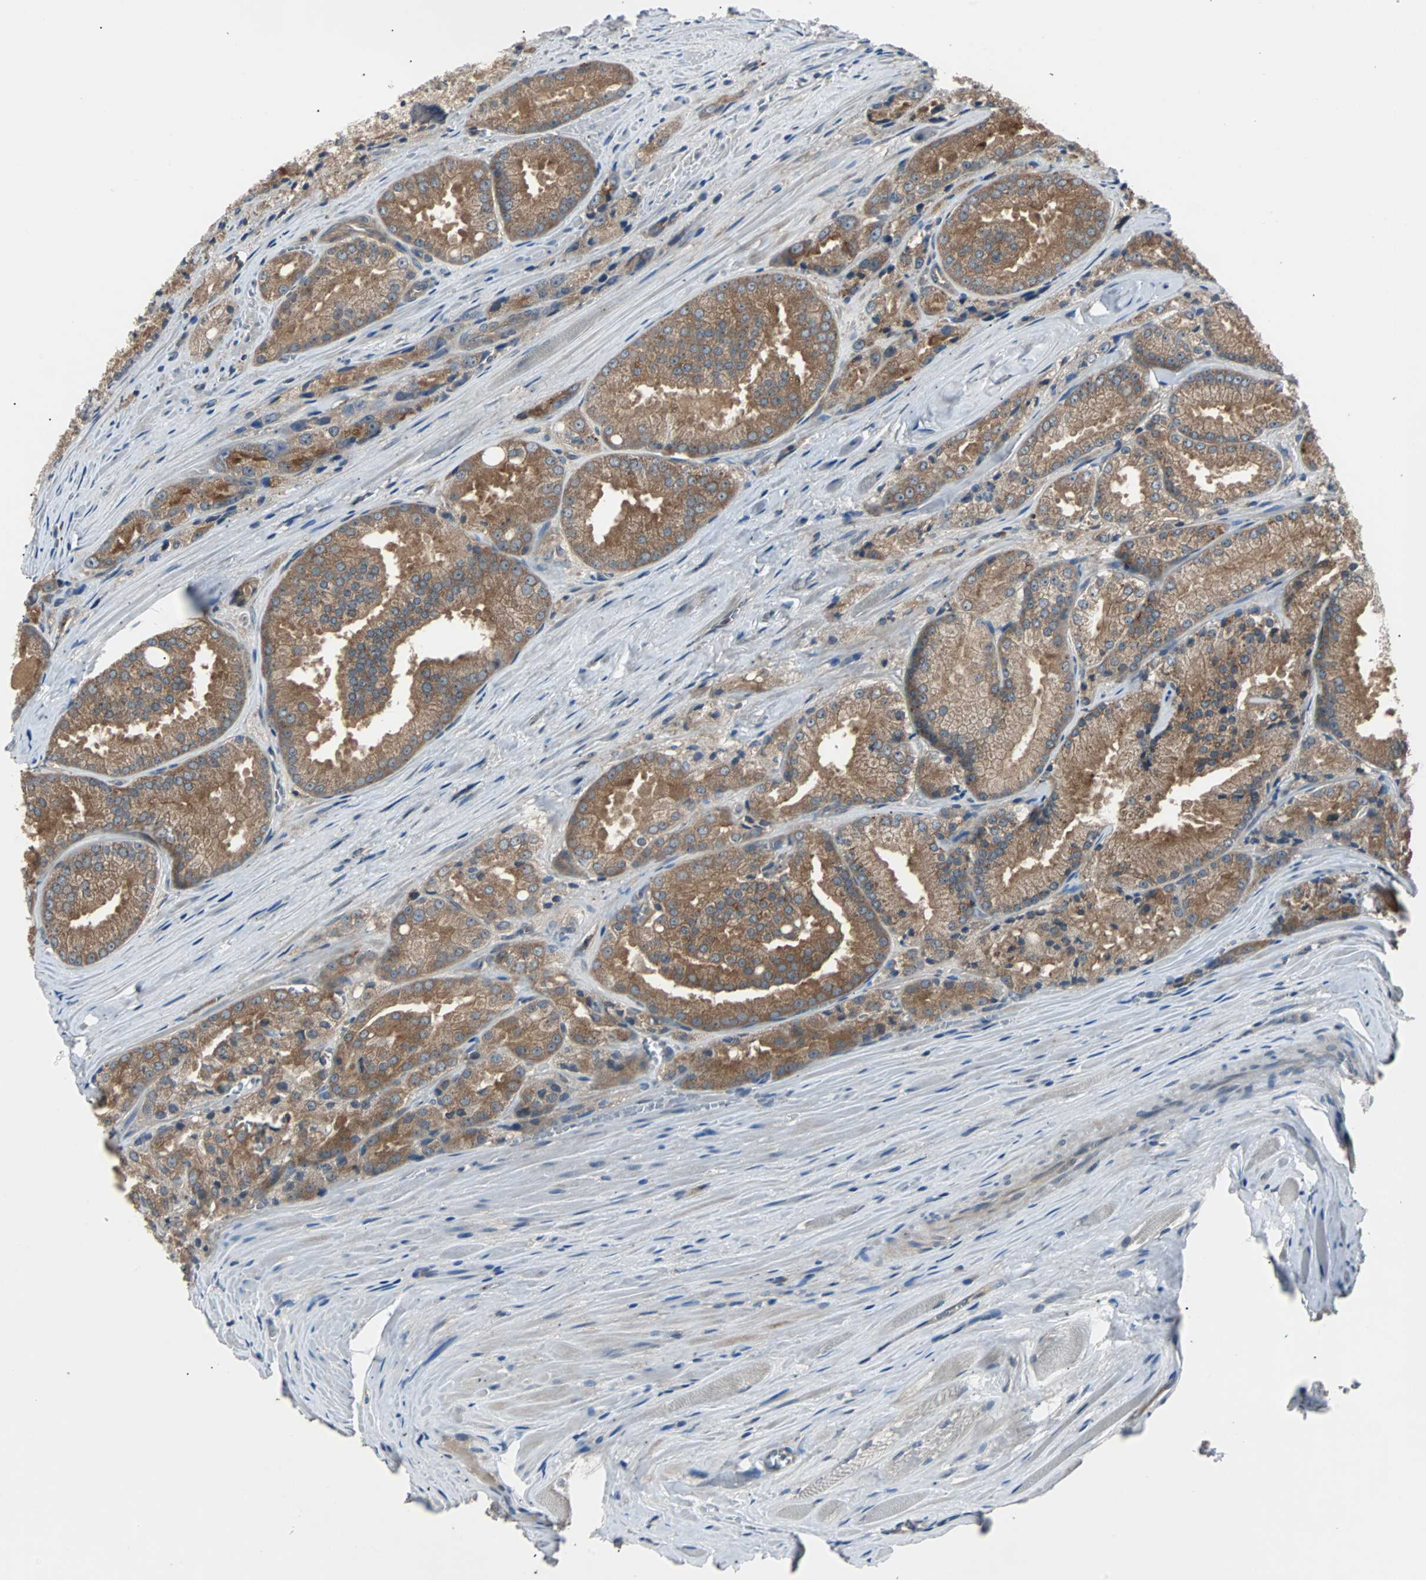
{"staining": {"intensity": "moderate", "quantity": ">75%", "location": "cytoplasmic/membranous"}, "tissue": "prostate cancer", "cell_type": "Tumor cells", "image_type": "cancer", "snomed": [{"axis": "morphology", "description": "Adenocarcinoma, Low grade"}, {"axis": "topography", "description": "Prostate"}], "caption": "IHC staining of prostate cancer, which displays medium levels of moderate cytoplasmic/membranous staining in about >75% of tumor cells indicating moderate cytoplasmic/membranous protein expression. The staining was performed using DAB (brown) for protein detection and nuclei were counterstained in hematoxylin (blue).", "gene": "ARF1", "patient": {"sex": "male", "age": 64}}